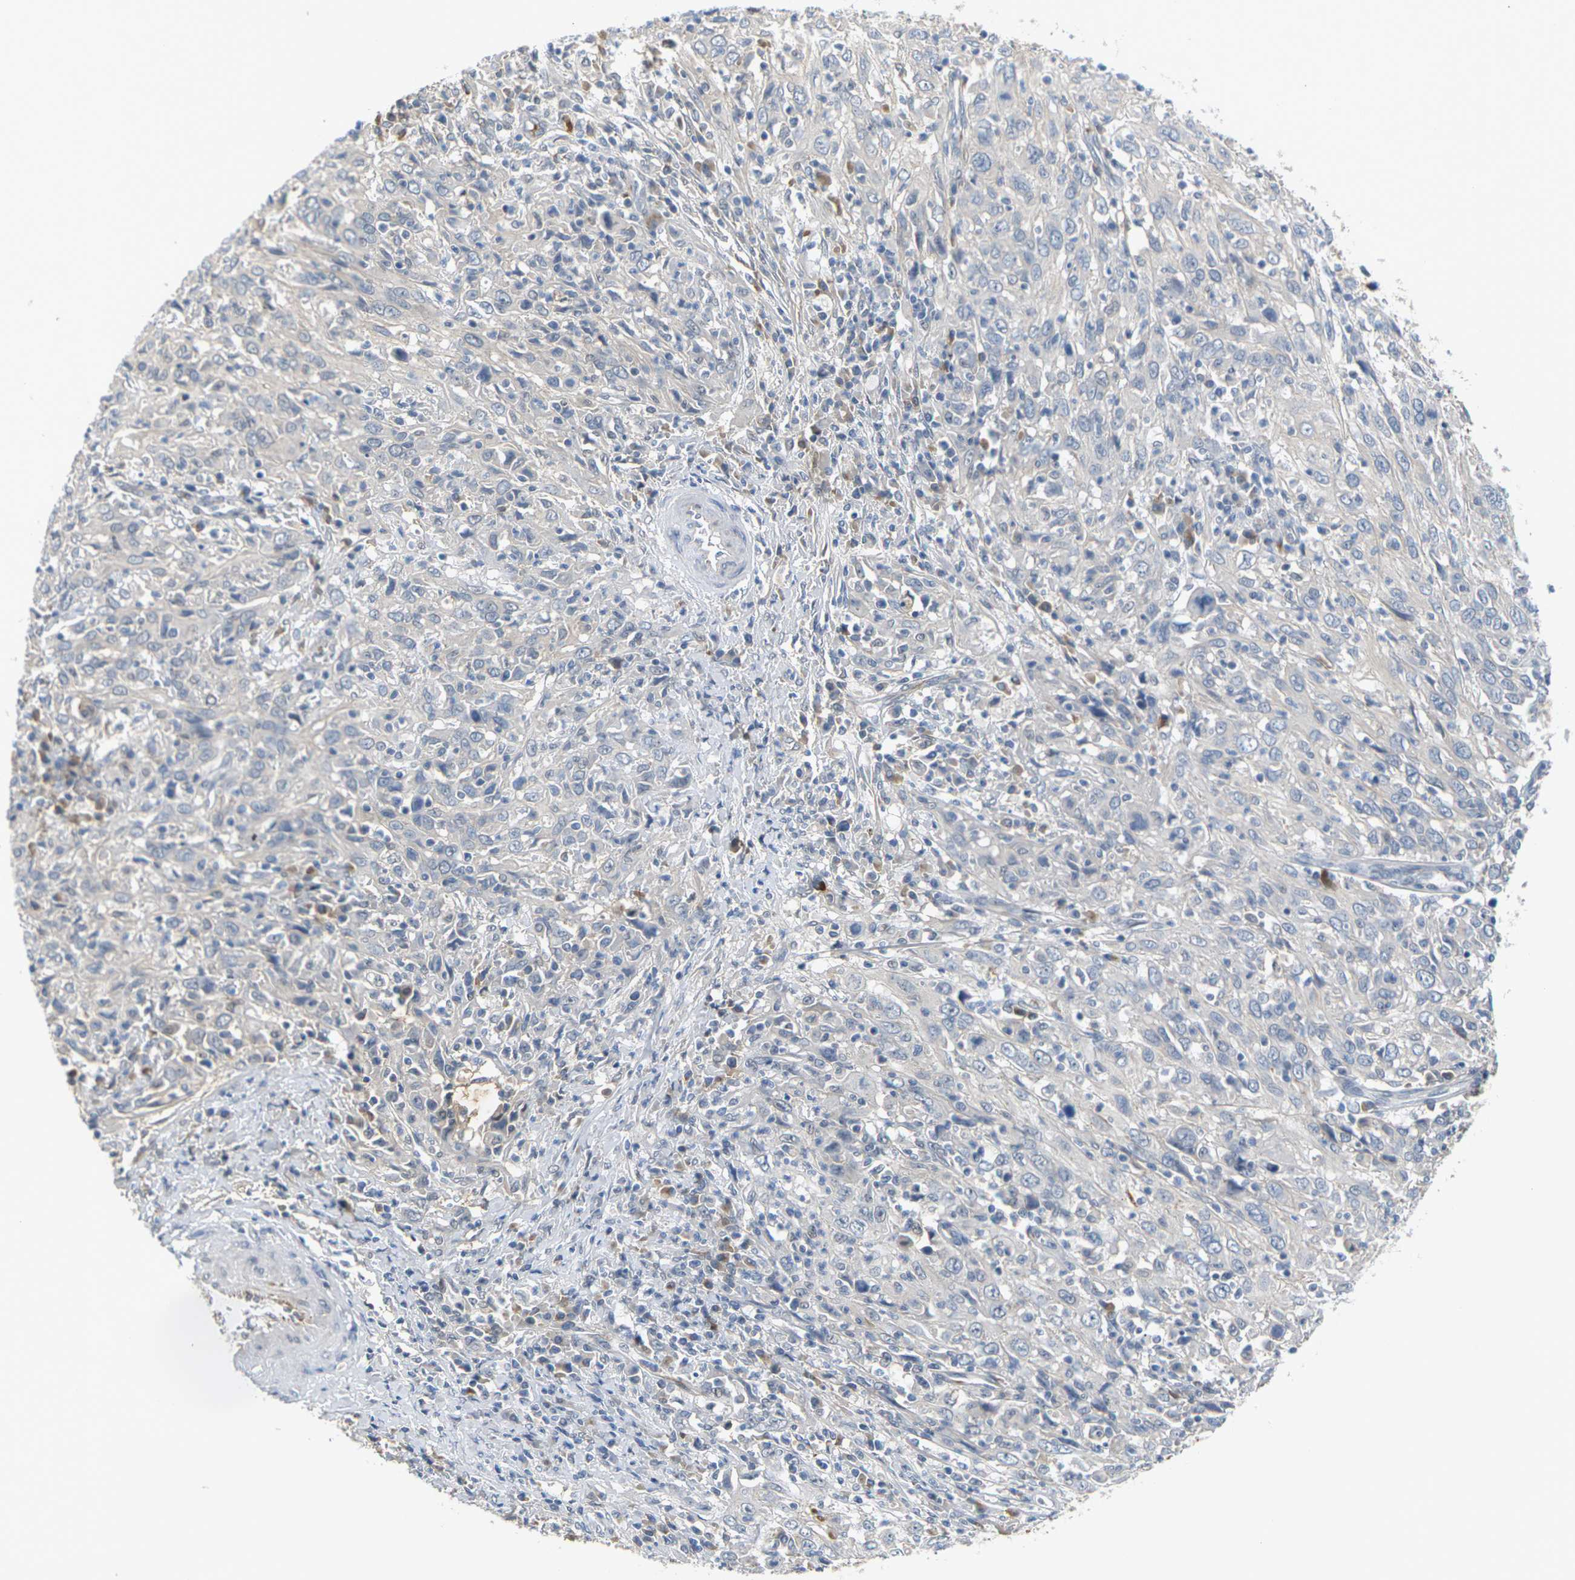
{"staining": {"intensity": "negative", "quantity": "none", "location": "none"}, "tissue": "cervical cancer", "cell_type": "Tumor cells", "image_type": "cancer", "snomed": [{"axis": "morphology", "description": "Squamous cell carcinoma, NOS"}, {"axis": "topography", "description": "Cervix"}], "caption": "Immunohistochemical staining of cervical cancer (squamous cell carcinoma) exhibits no significant positivity in tumor cells.", "gene": "PKP2", "patient": {"sex": "female", "age": 46}}